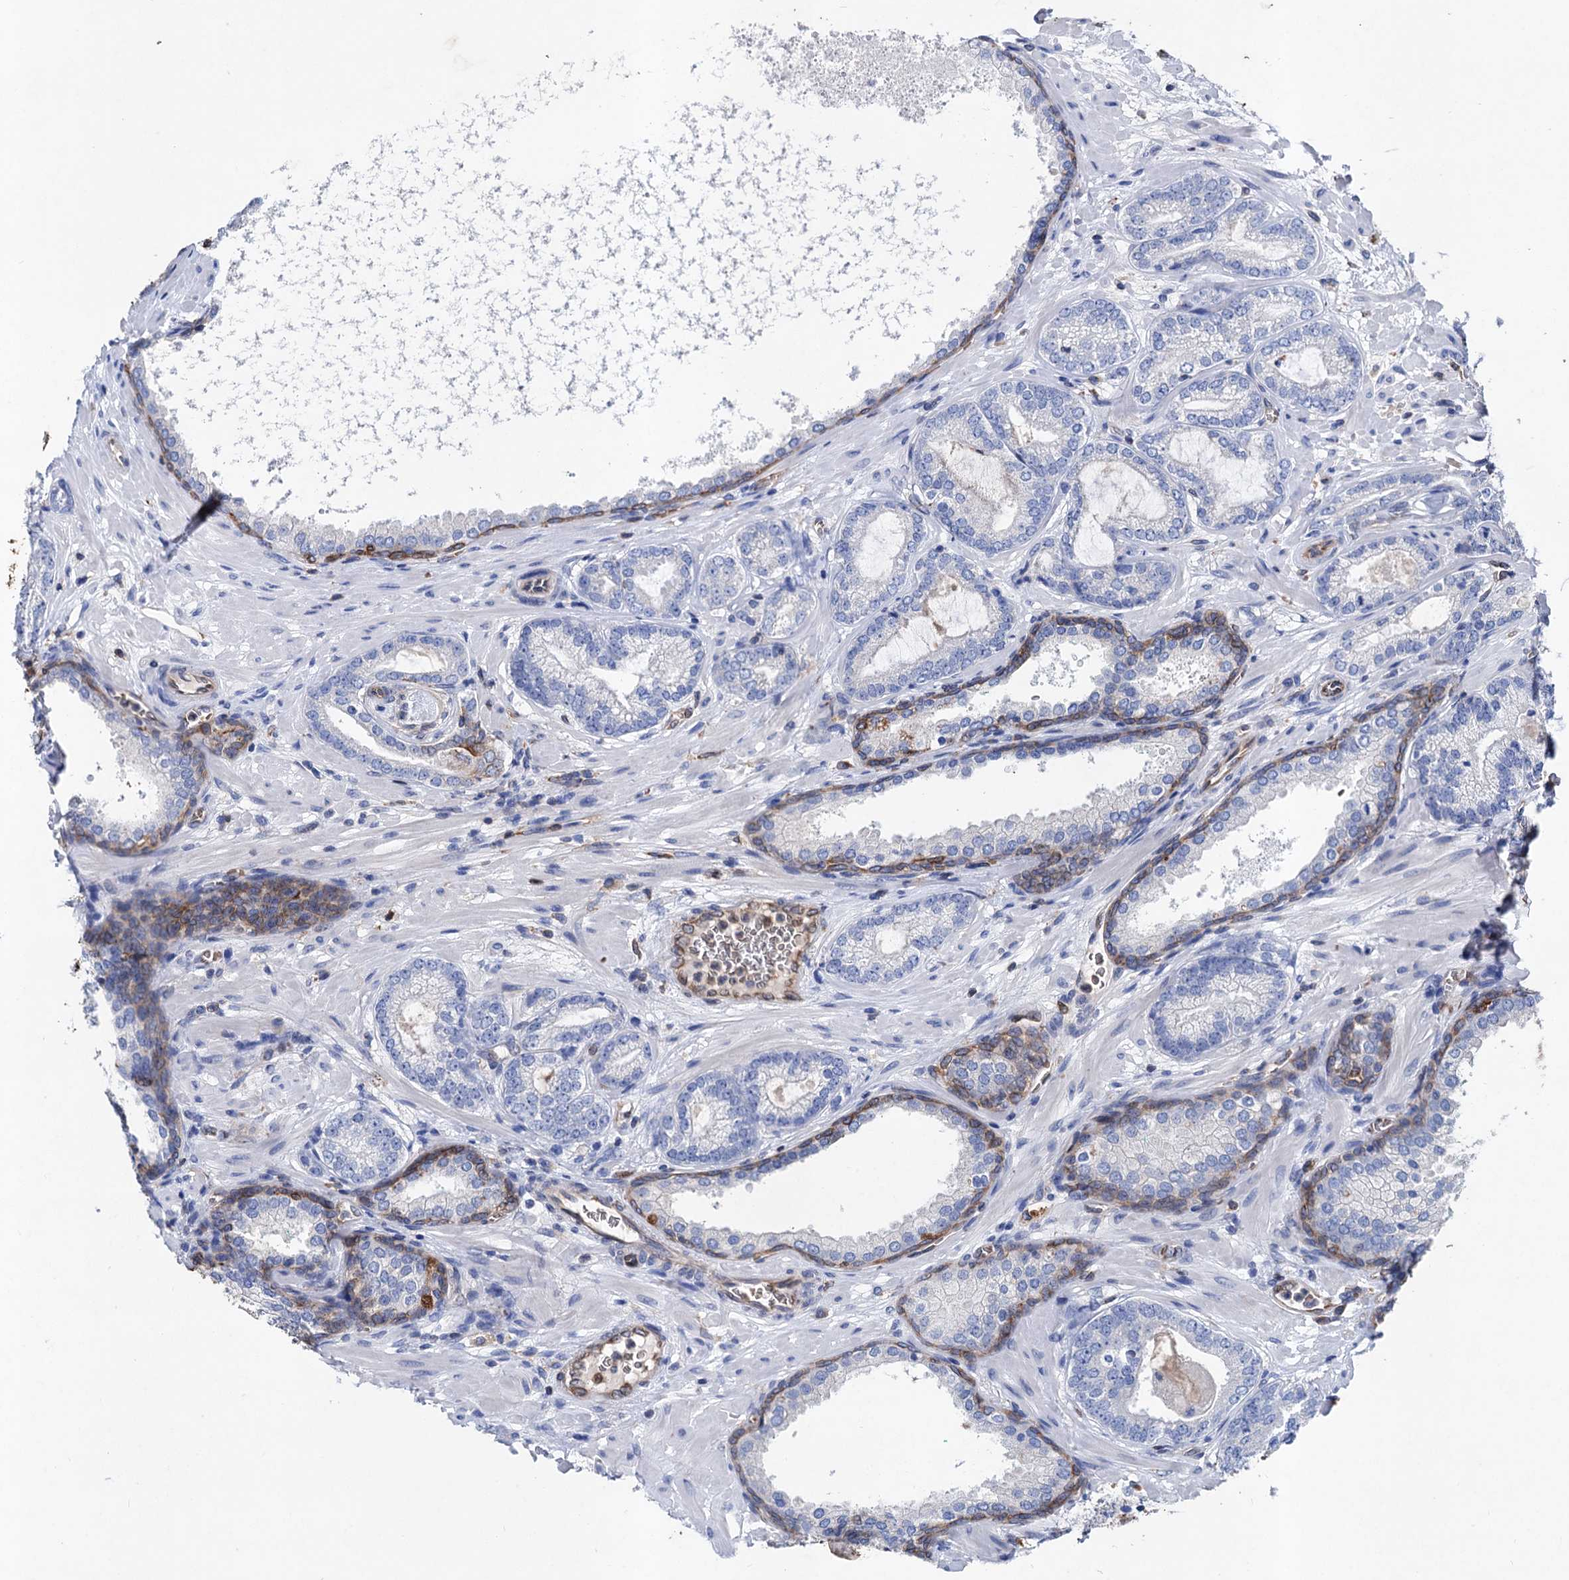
{"staining": {"intensity": "negative", "quantity": "none", "location": "none"}, "tissue": "prostate cancer", "cell_type": "Tumor cells", "image_type": "cancer", "snomed": [{"axis": "morphology", "description": "Adenocarcinoma, High grade"}, {"axis": "topography", "description": "Prostate"}], "caption": "The immunohistochemistry image has no significant expression in tumor cells of prostate cancer (high-grade adenocarcinoma) tissue. The staining is performed using DAB brown chromogen with nuclei counter-stained in using hematoxylin.", "gene": "STING1", "patient": {"sex": "male", "age": 60}}